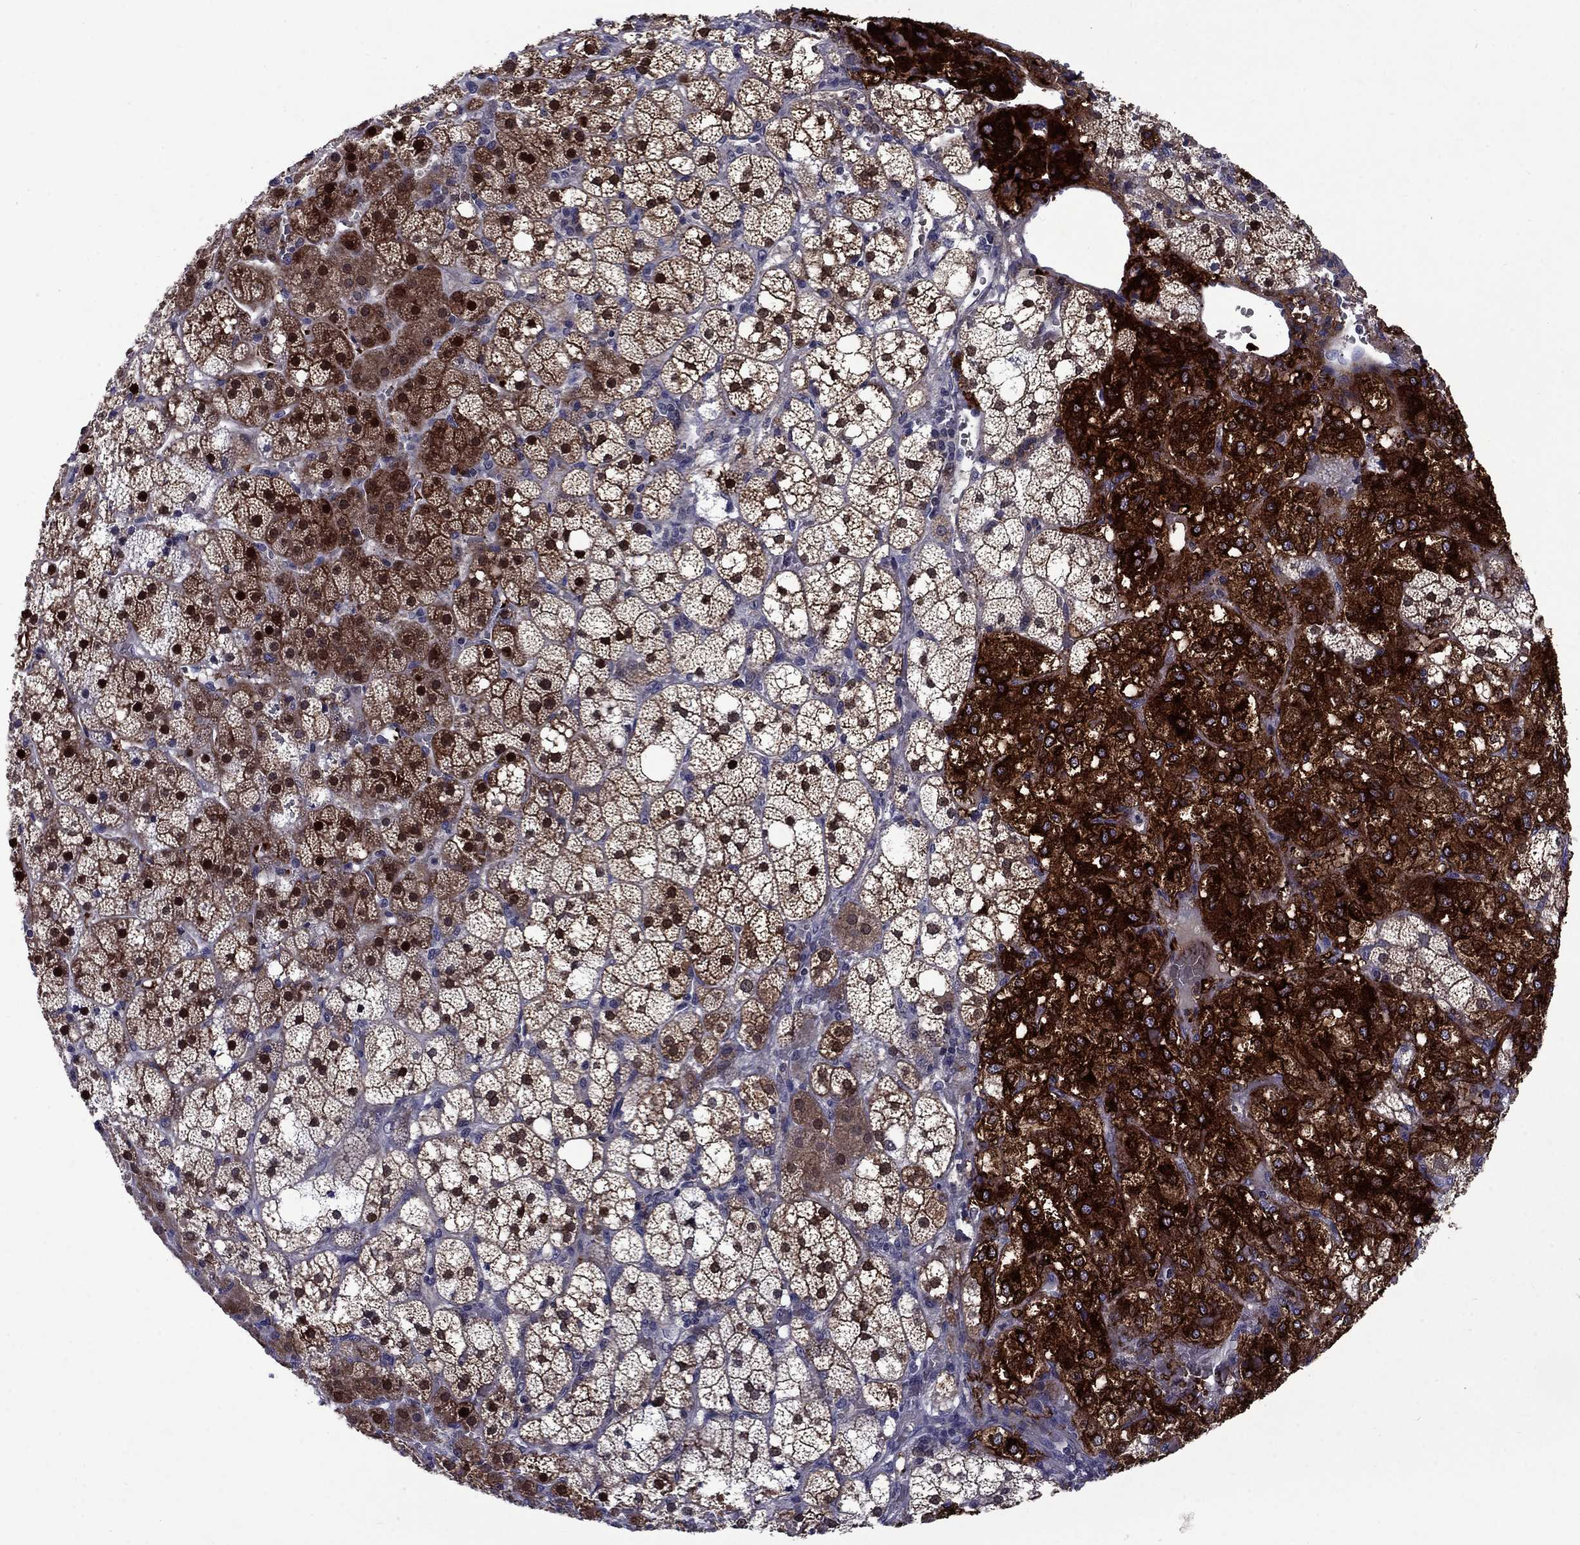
{"staining": {"intensity": "strong", "quantity": "25%-75%", "location": "cytoplasmic/membranous,nuclear"}, "tissue": "adrenal gland", "cell_type": "Glandular cells", "image_type": "normal", "snomed": [{"axis": "morphology", "description": "Normal tissue, NOS"}, {"axis": "topography", "description": "Adrenal gland"}], "caption": "Human adrenal gland stained with a brown dye displays strong cytoplasmic/membranous,nuclear positive staining in about 25%-75% of glandular cells.", "gene": "SNTA1", "patient": {"sex": "male", "age": 53}}